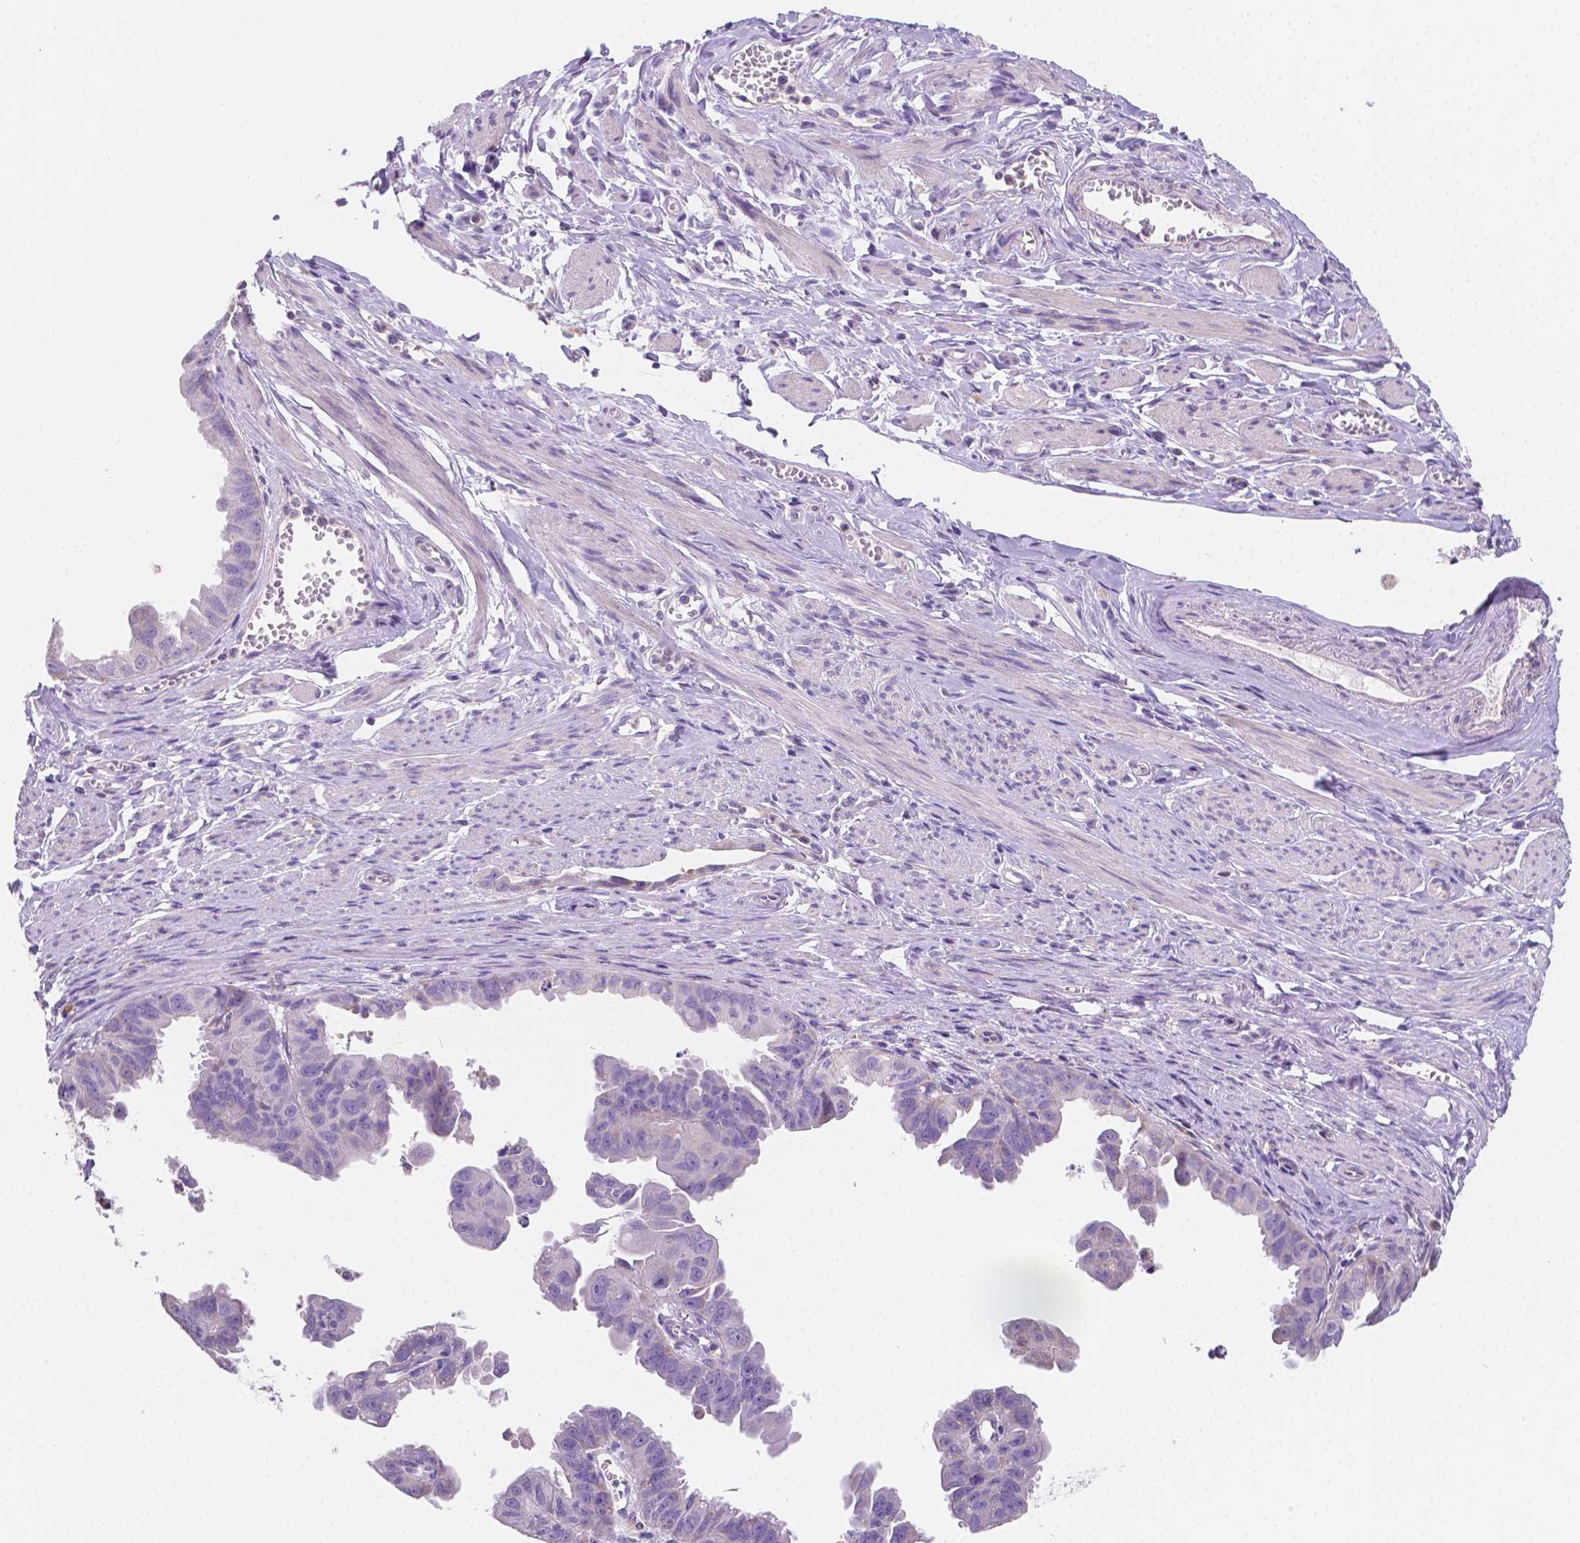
{"staining": {"intensity": "negative", "quantity": "none", "location": "none"}, "tissue": "ovarian cancer", "cell_type": "Tumor cells", "image_type": "cancer", "snomed": [{"axis": "morphology", "description": "Carcinoma, endometroid"}, {"axis": "topography", "description": "Ovary"}], "caption": "This is an IHC image of human ovarian endometroid carcinoma. There is no expression in tumor cells.", "gene": "TMEM130", "patient": {"sex": "female", "age": 85}}